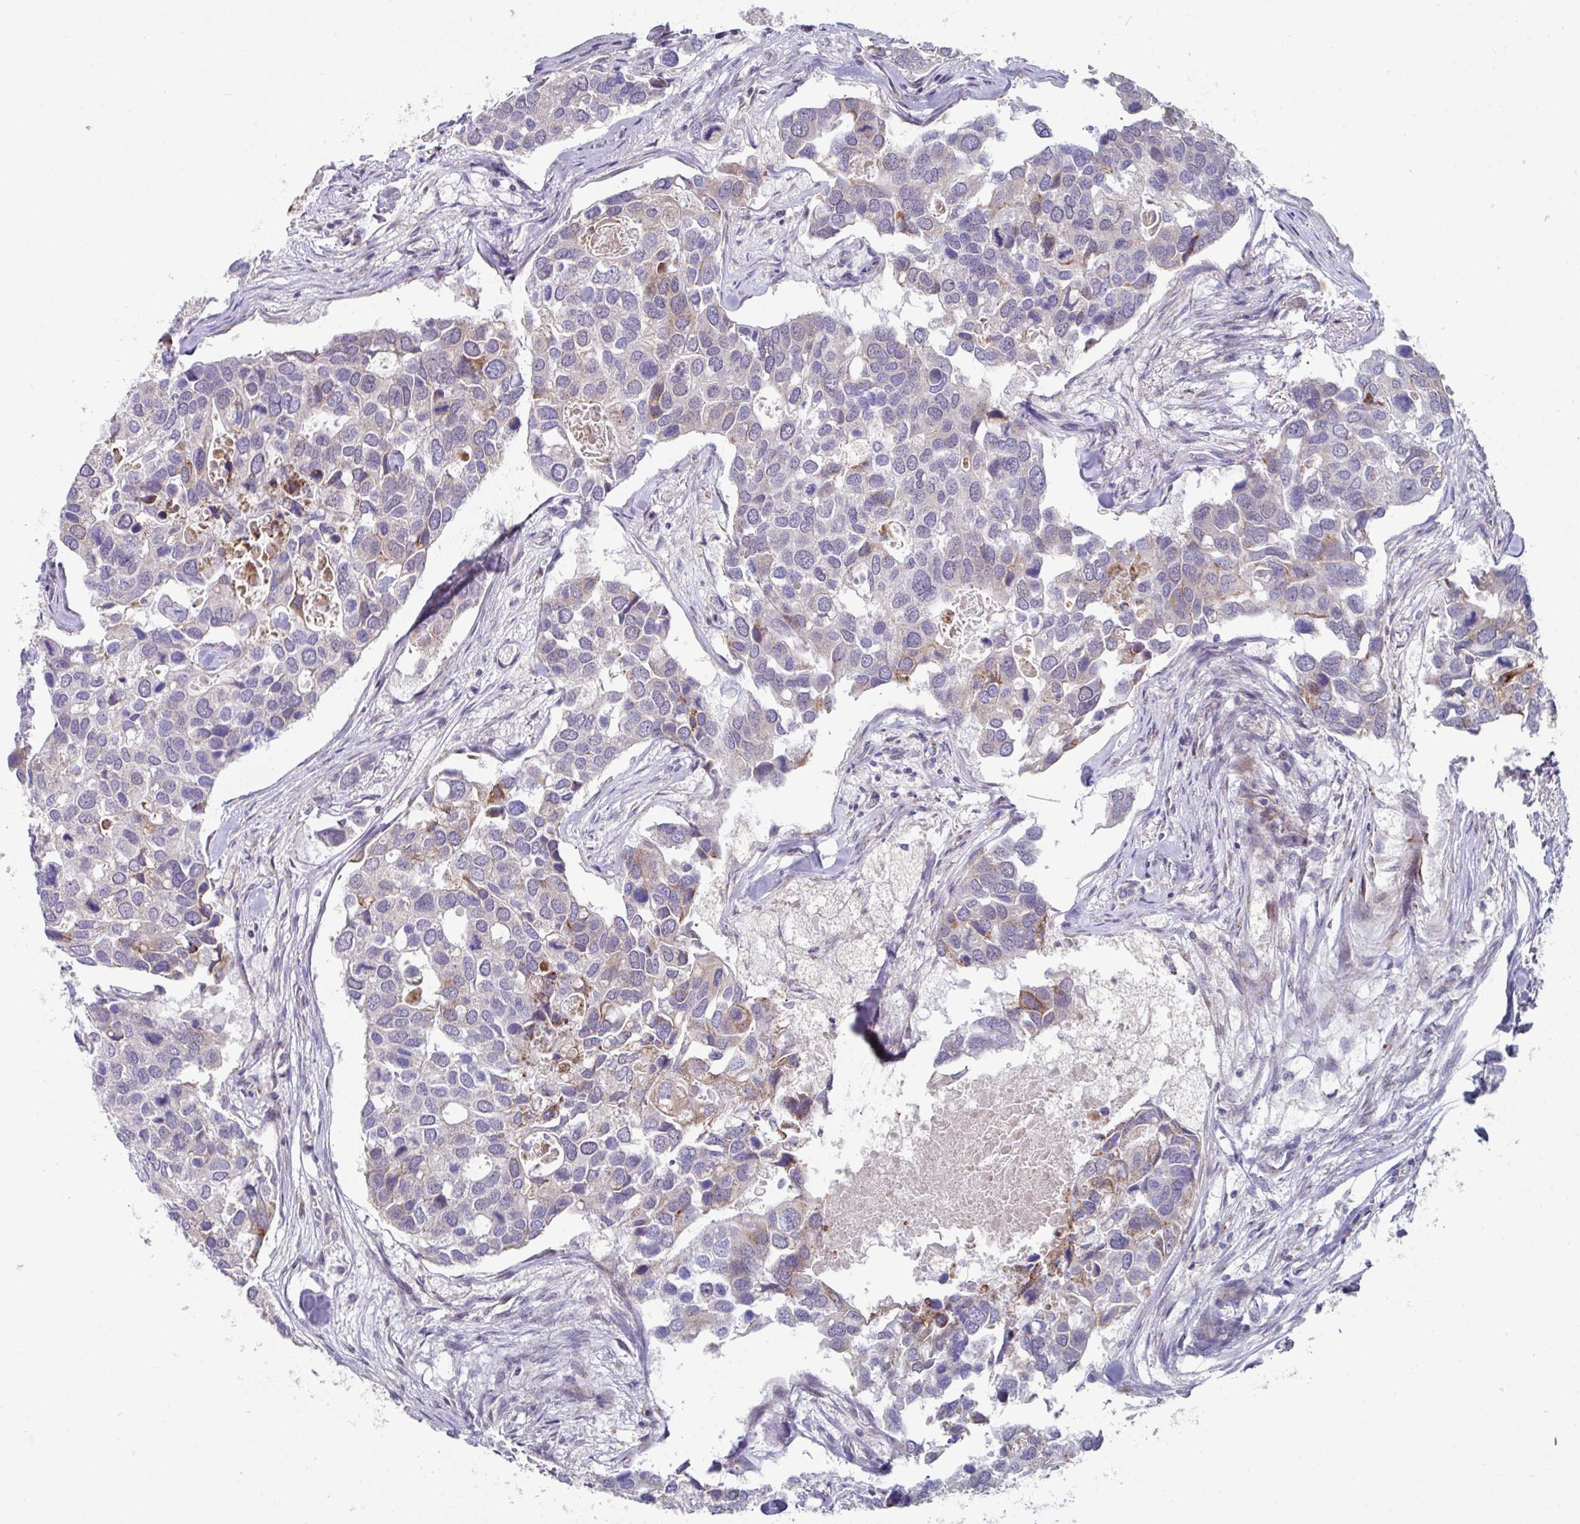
{"staining": {"intensity": "moderate", "quantity": "<25%", "location": "cytoplasmic/membranous"}, "tissue": "breast cancer", "cell_type": "Tumor cells", "image_type": "cancer", "snomed": [{"axis": "morphology", "description": "Duct carcinoma"}, {"axis": "topography", "description": "Breast"}], "caption": "Breast invasive ductal carcinoma tissue demonstrates moderate cytoplasmic/membranous positivity in about <25% of tumor cells, visualized by immunohistochemistry.", "gene": "CBX7", "patient": {"sex": "female", "age": 83}}